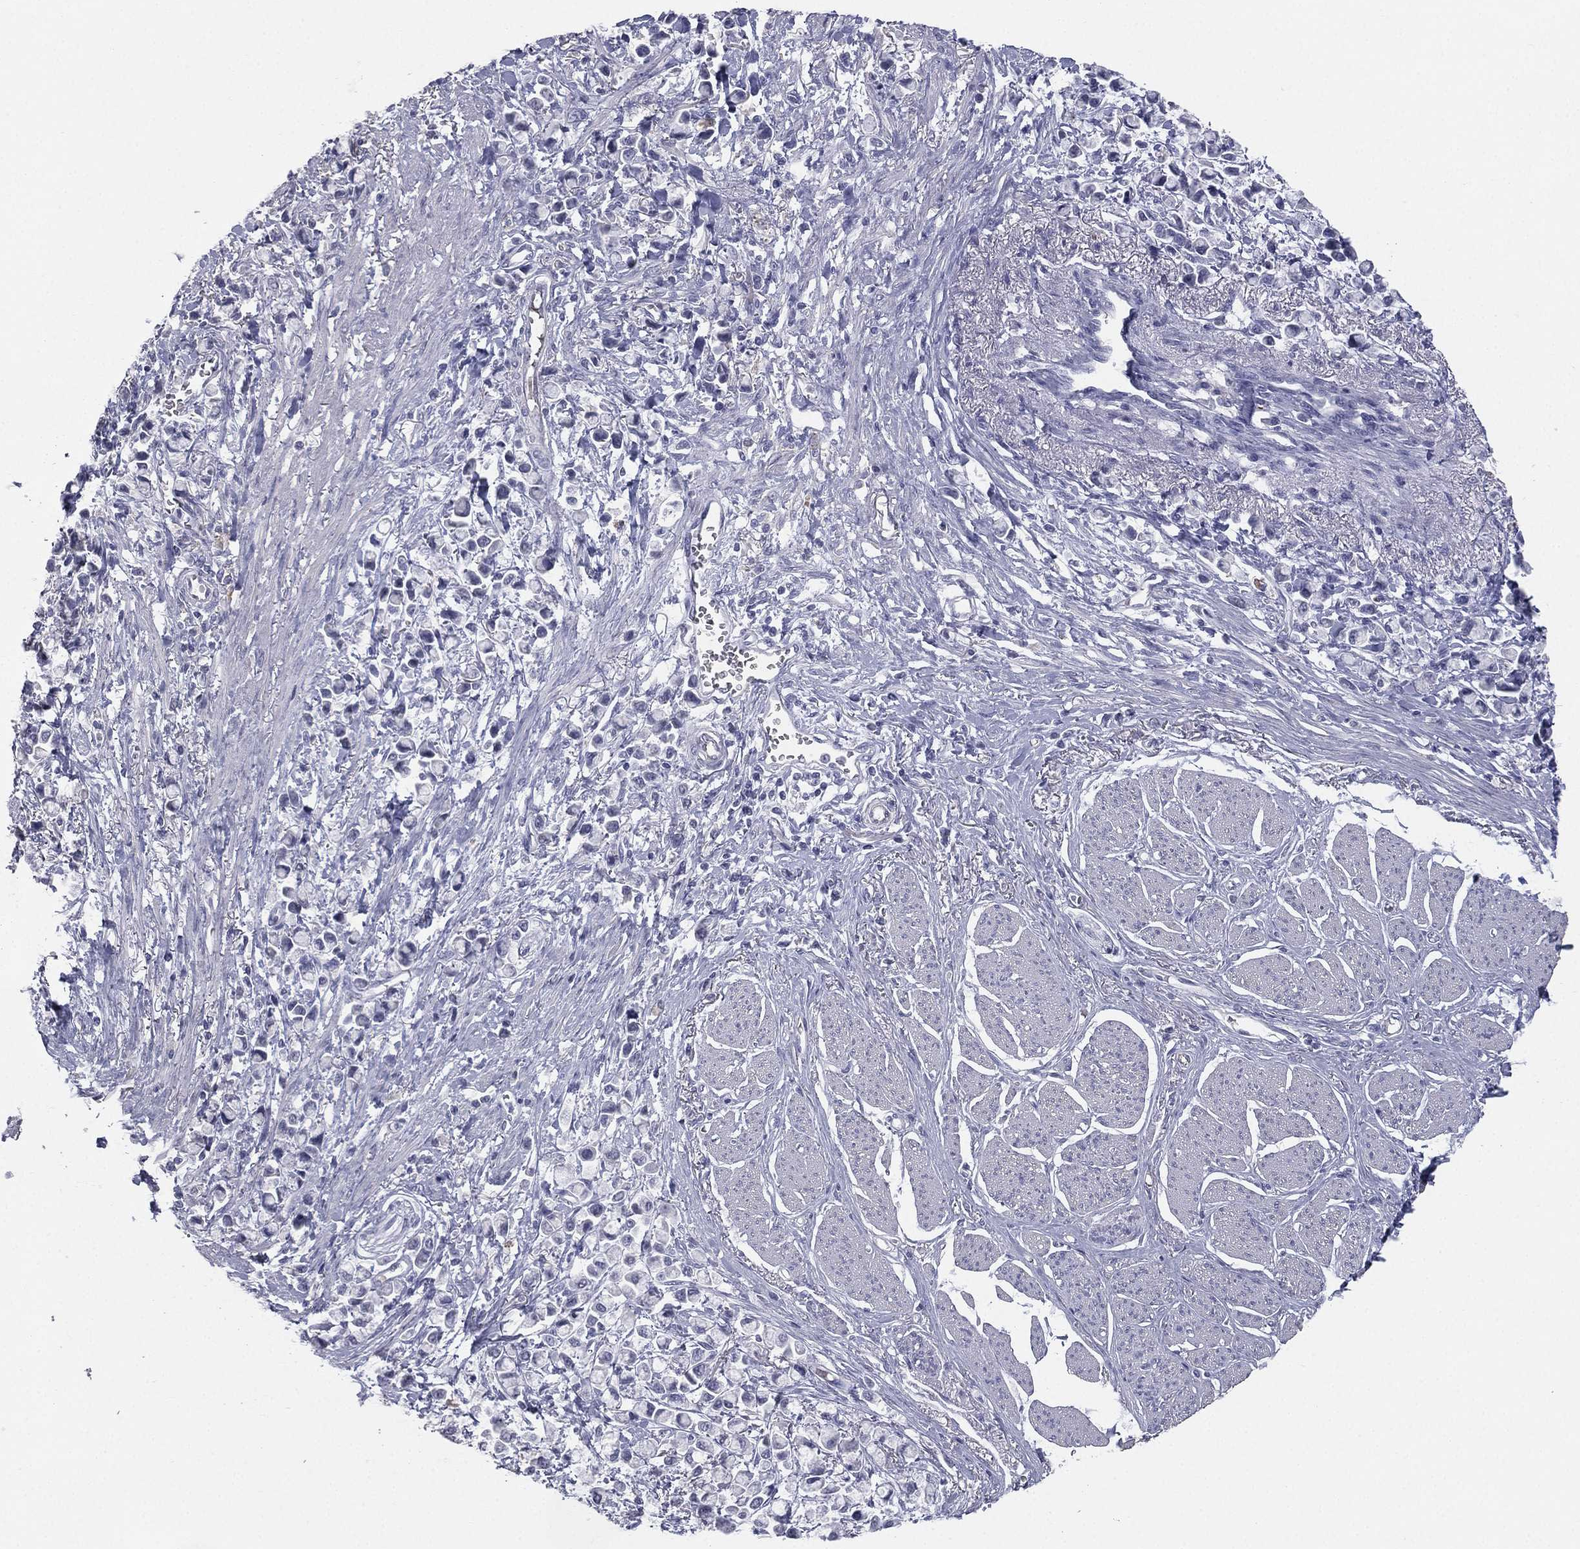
{"staining": {"intensity": "negative", "quantity": "none", "location": "none"}, "tissue": "stomach cancer", "cell_type": "Tumor cells", "image_type": "cancer", "snomed": [{"axis": "morphology", "description": "Adenocarcinoma, NOS"}, {"axis": "topography", "description": "Stomach"}], "caption": "IHC of stomach cancer demonstrates no expression in tumor cells.", "gene": "ESX1", "patient": {"sex": "female", "age": 81}}